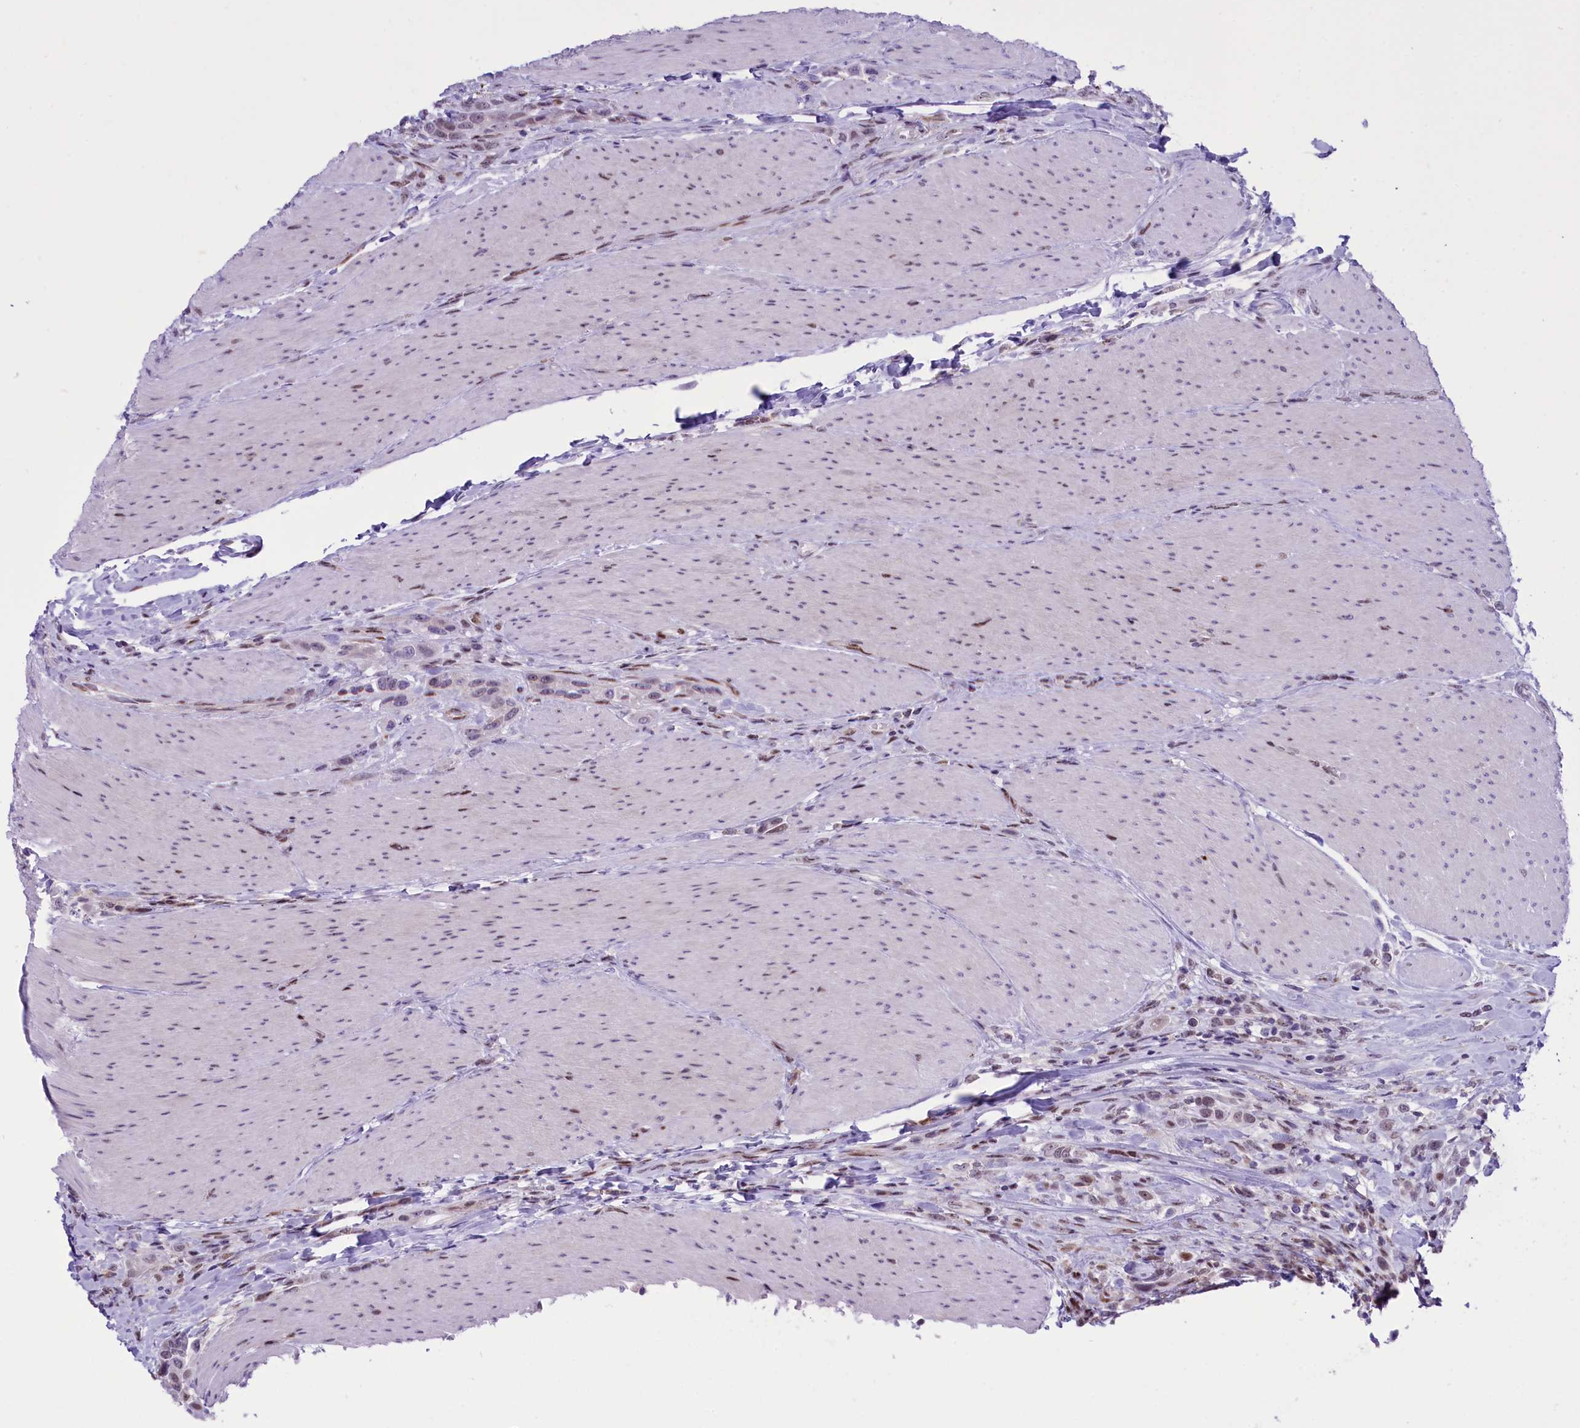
{"staining": {"intensity": "negative", "quantity": "none", "location": "none"}, "tissue": "urothelial cancer", "cell_type": "Tumor cells", "image_type": "cancer", "snomed": [{"axis": "morphology", "description": "Urothelial carcinoma, High grade"}, {"axis": "topography", "description": "Urinary bladder"}], "caption": "IHC histopathology image of neoplastic tissue: high-grade urothelial carcinoma stained with DAB (3,3'-diaminobenzidine) reveals no significant protein staining in tumor cells. (Stains: DAB immunohistochemistry (IHC) with hematoxylin counter stain, Microscopy: brightfield microscopy at high magnification).", "gene": "RPS6KB1", "patient": {"sex": "male", "age": 50}}